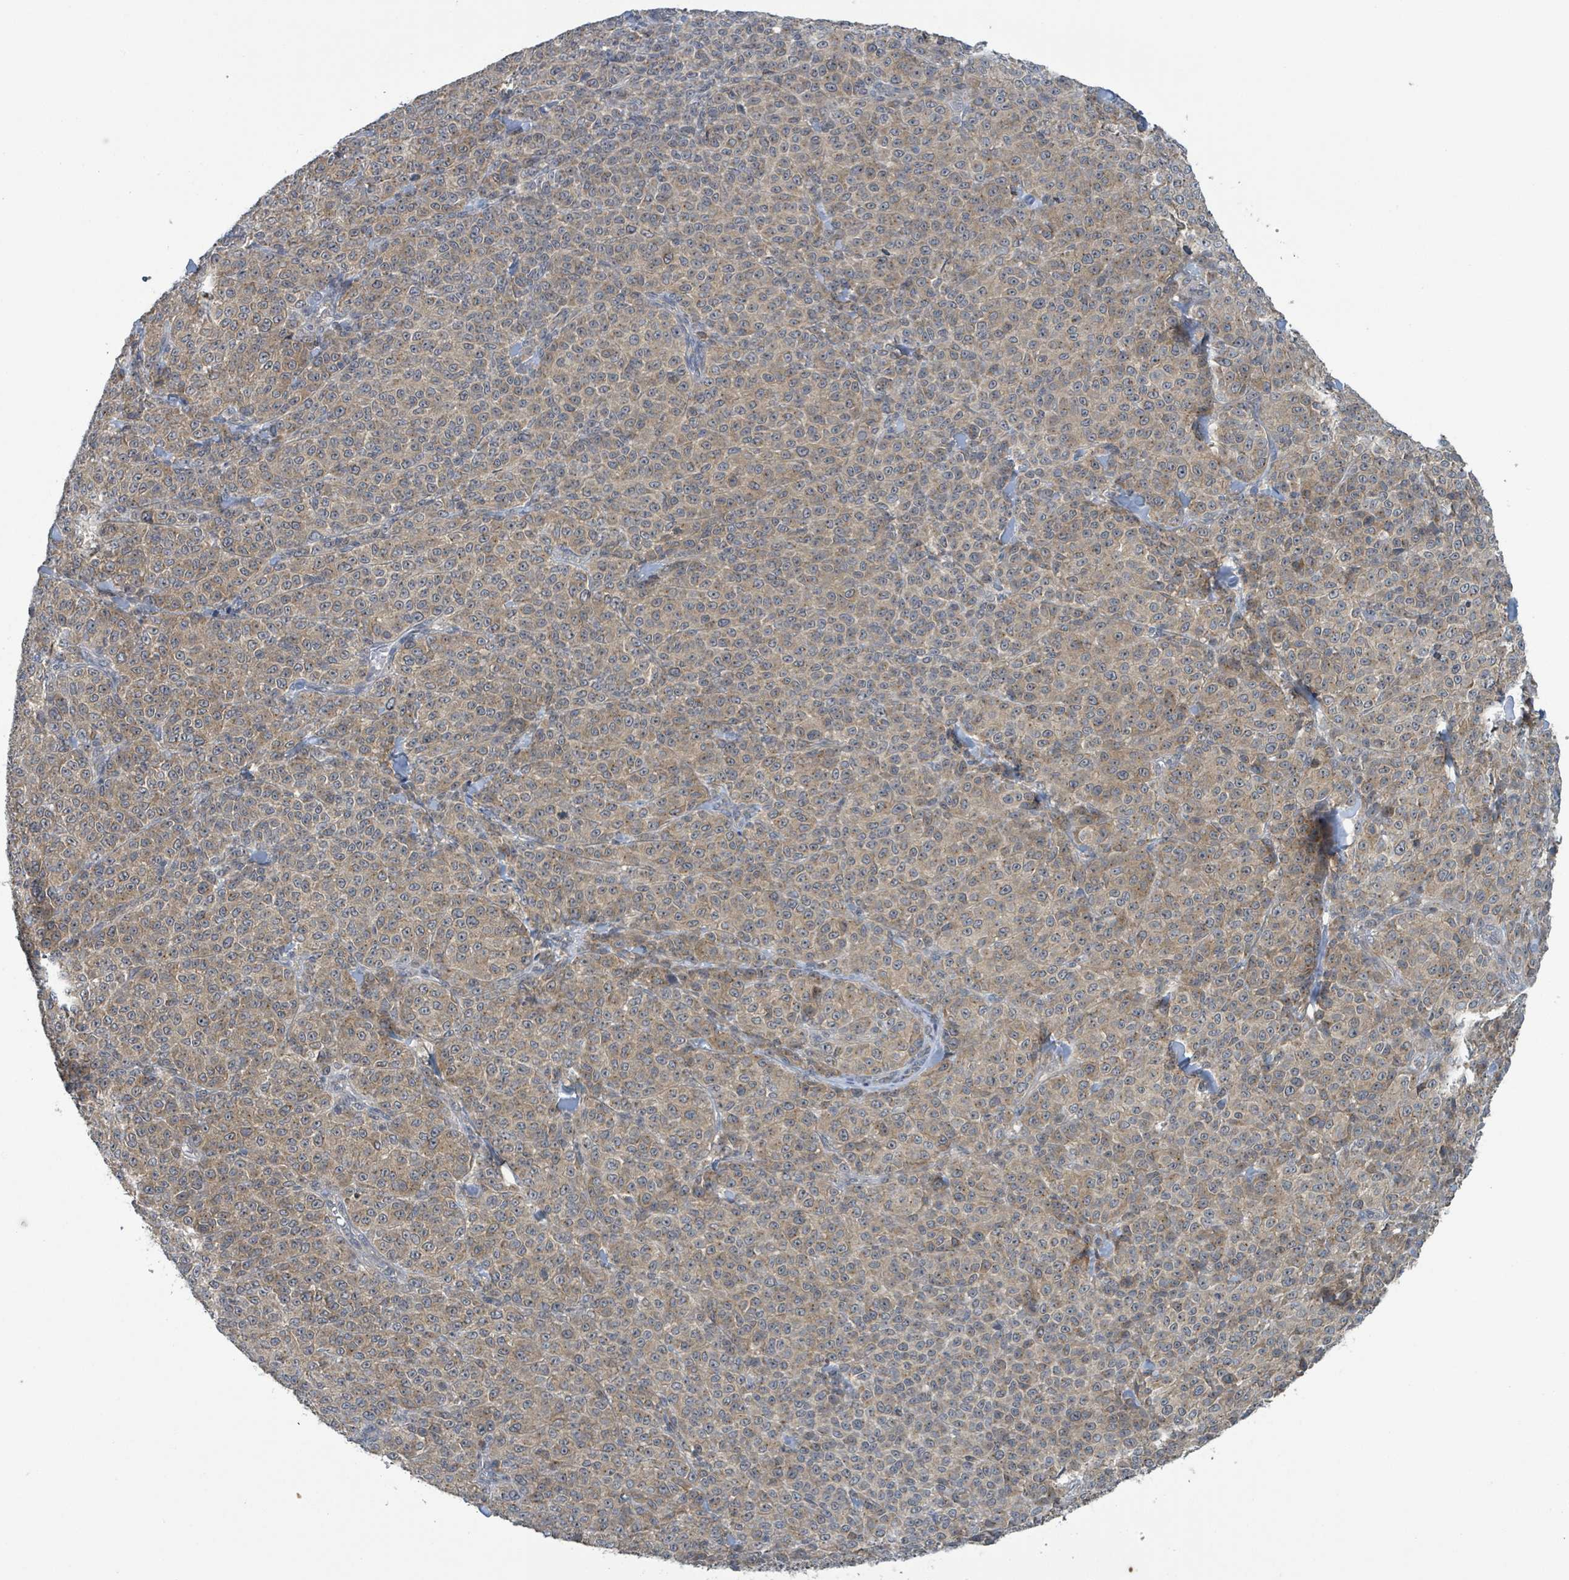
{"staining": {"intensity": "weak", "quantity": ">75%", "location": "cytoplasmic/membranous"}, "tissue": "melanoma", "cell_type": "Tumor cells", "image_type": "cancer", "snomed": [{"axis": "morphology", "description": "Normal tissue, NOS"}, {"axis": "morphology", "description": "Malignant melanoma, NOS"}, {"axis": "topography", "description": "Skin"}], "caption": "A micrograph of malignant melanoma stained for a protein shows weak cytoplasmic/membranous brown staining in tumor cells.", "gene": "CCDC121", "patient": {"sex": "female", "age": 34}}